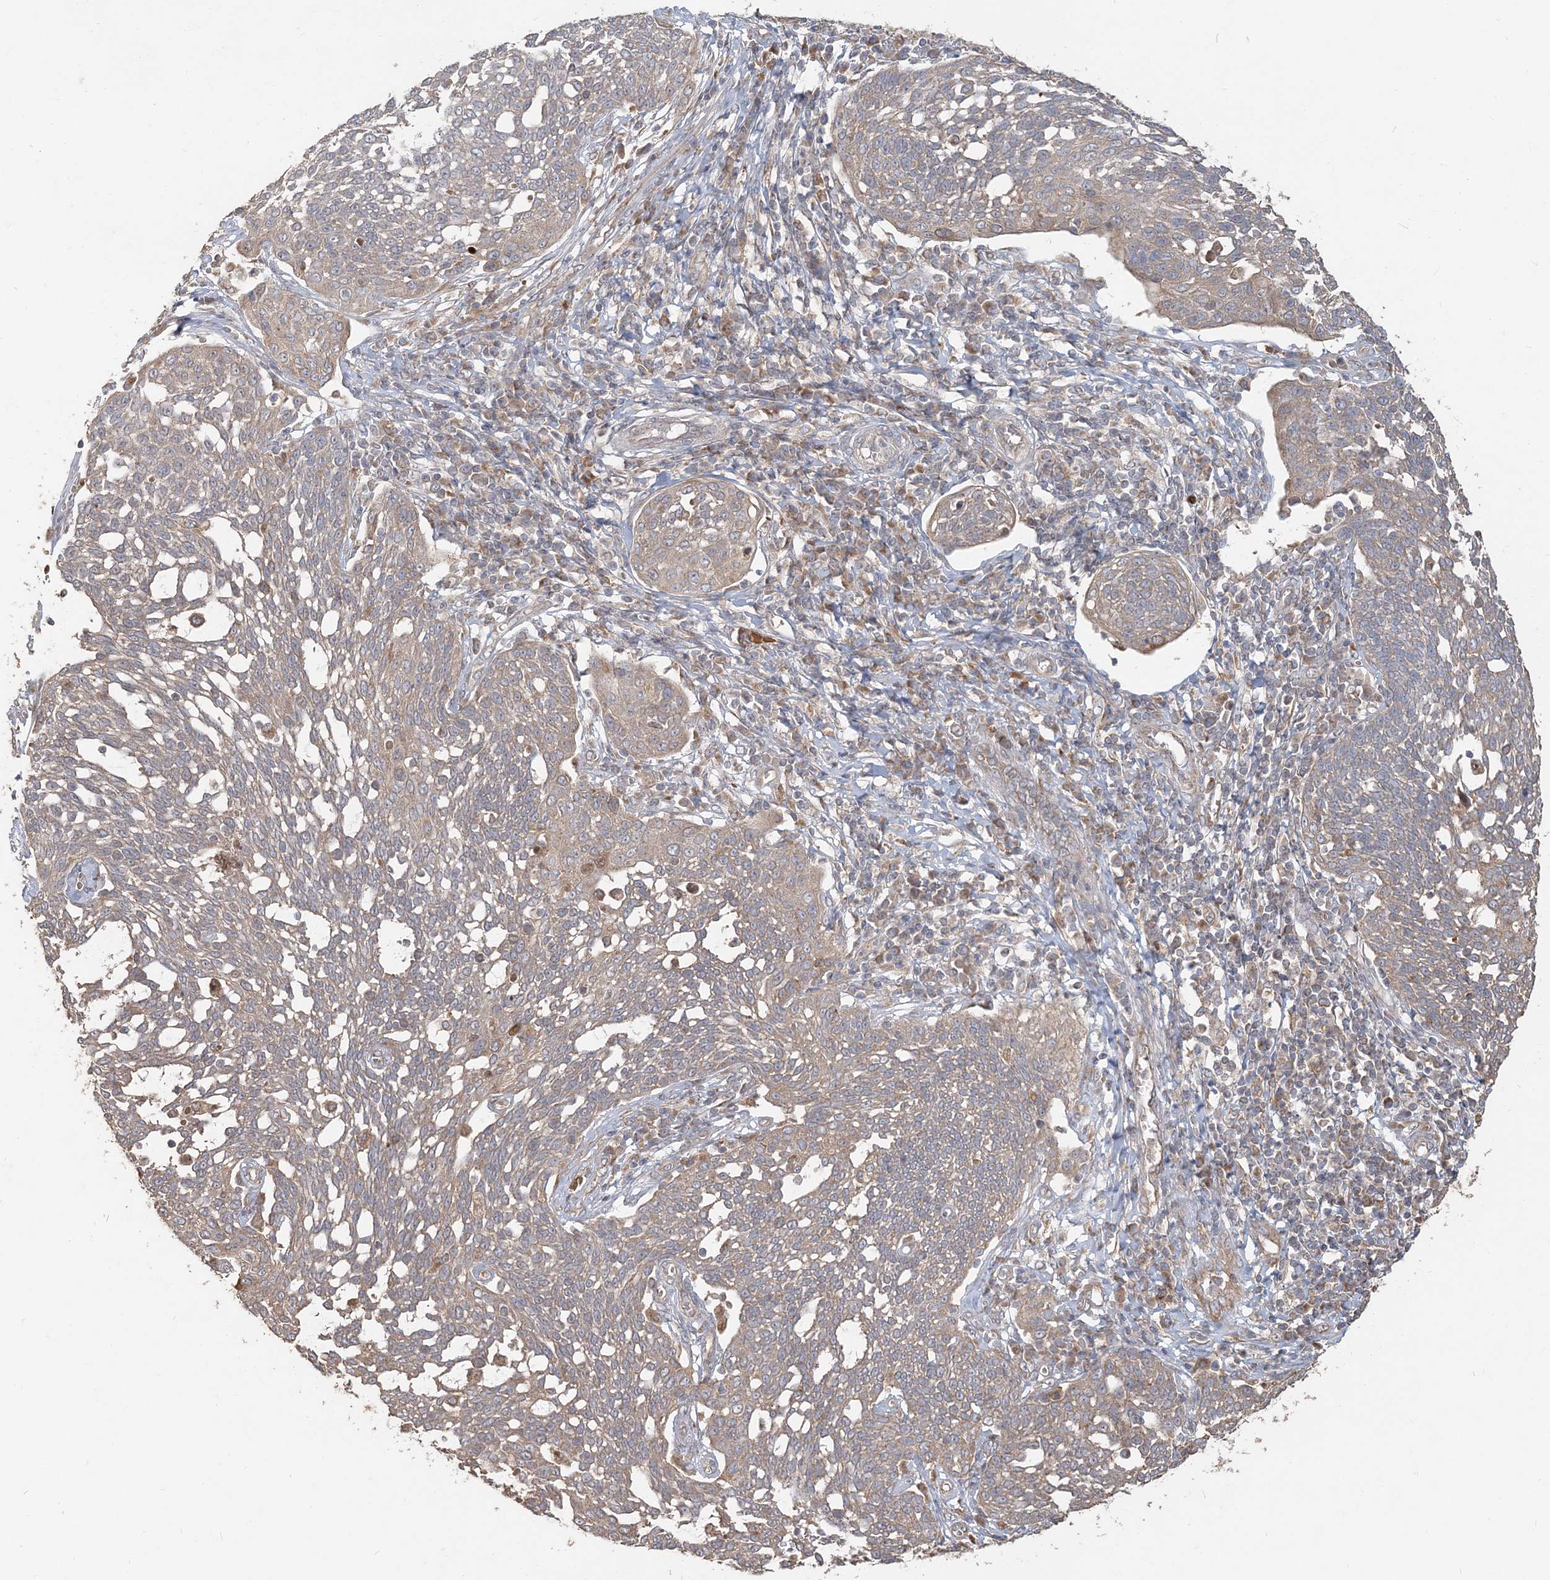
{"staining": {"intensity": "weak", "quantity": "<25%", "location": "cytoplasmic/membranous"}, "tissue": "cervical cancer", "cell_type": "Tumor cells", "image_type": "cancer", "snomed": [{"axis": "morphology", "description": "Squamous cell carcinoma, NOS"}, {"axis": "topography", "description": "Cervix"}], "caption": "This is a histopathology image of immunohistochemistry staining of cervical cancer, which shows no expression in tumor cells. Nuclei are stained in blue.", "gene": "RAB14", "patient": {"sex": "female", "age": 34}}